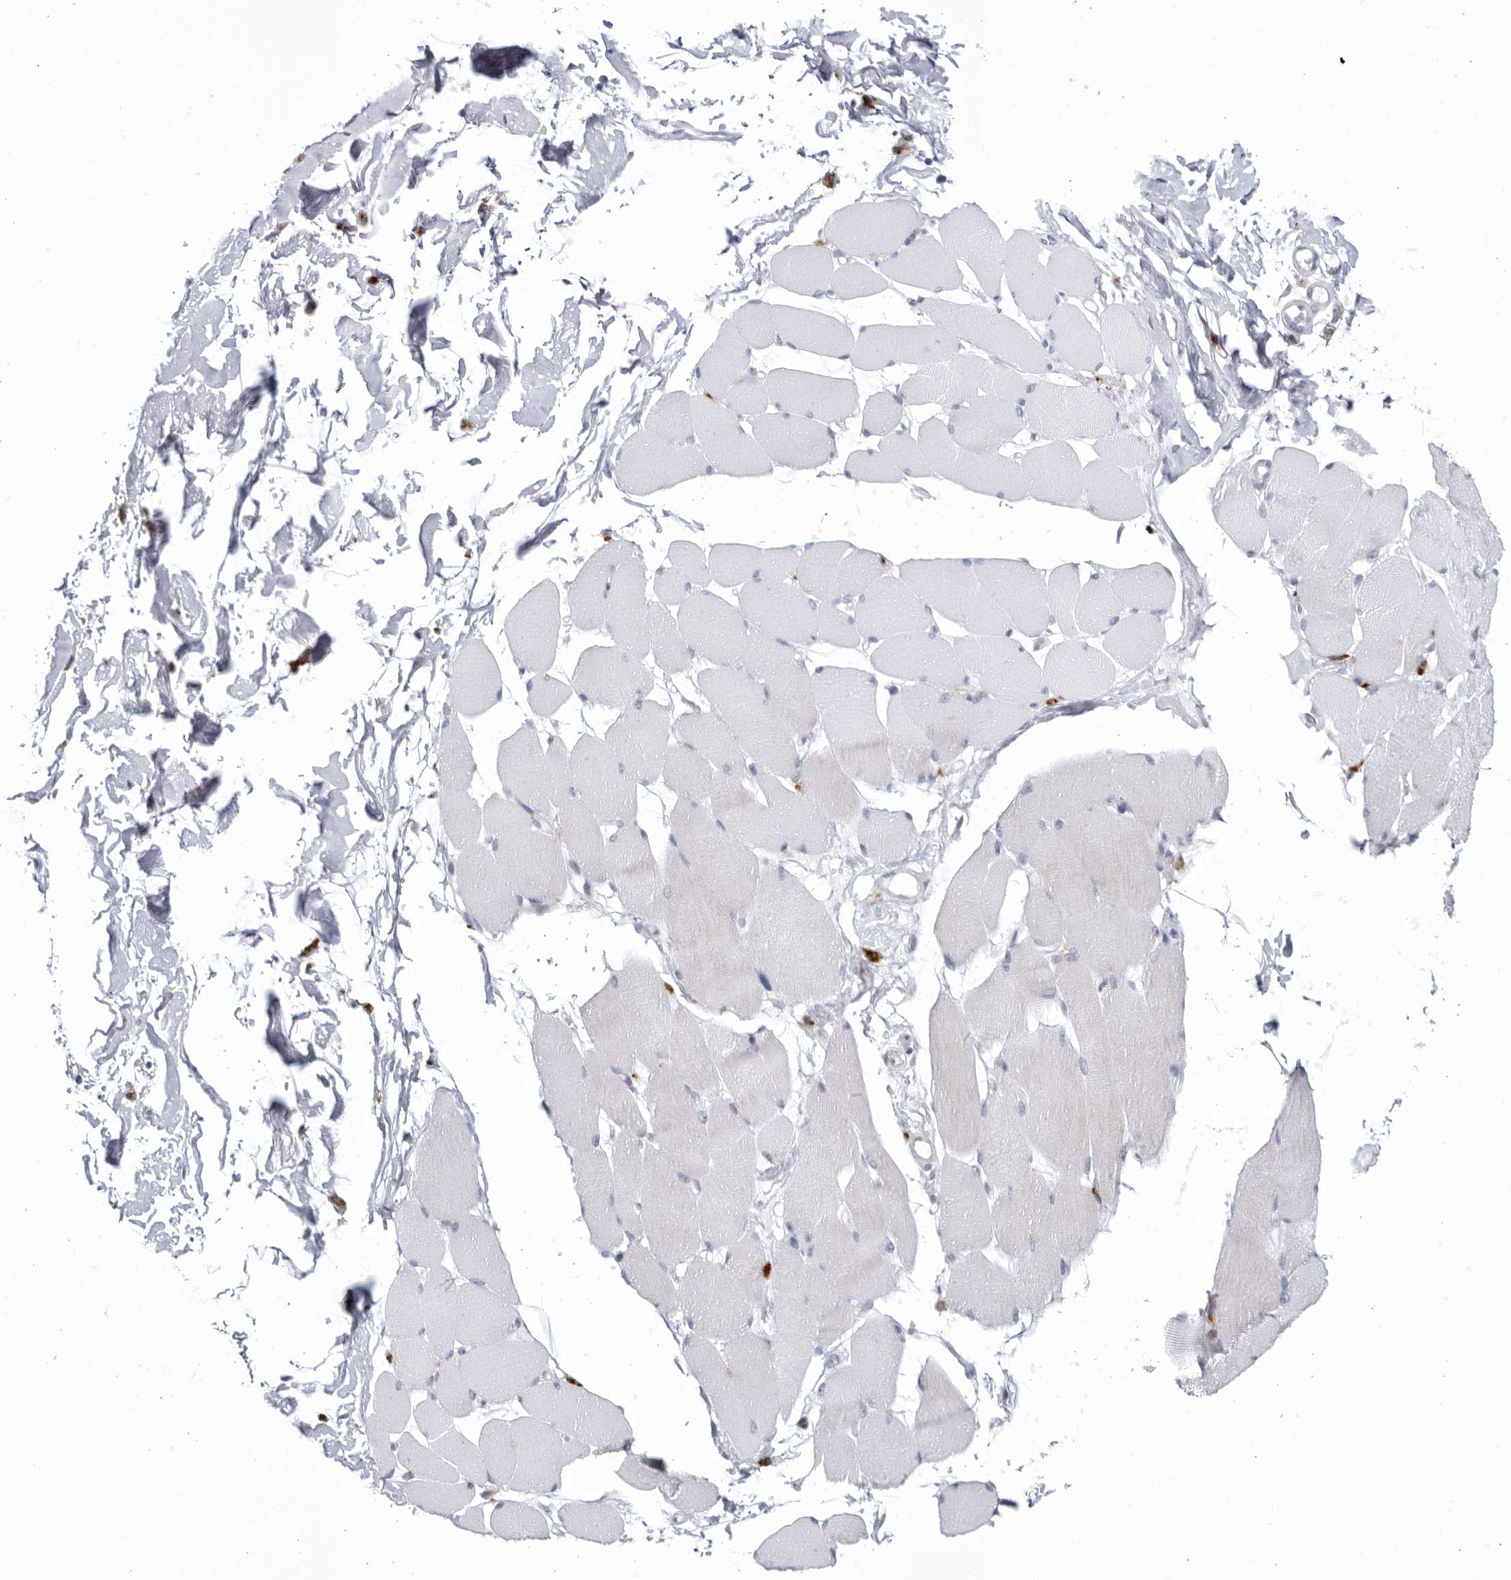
{"staining": {"intensity": "weak", "quantity": "<25%", "location": "cytoplasmic/membranous"}, "tissue": "skeletal muscle", "cell_type": "Myocytes", "image_type": "normal", "snomed": [{"axis": "morphology", "description": "Normal tissue, NOS"}, {"axis": "topography", "description": "Skin"}, {"axis": "topography", "description": "Skeletal muscle"}], "caption": "Immunohistochemistry image of benign skeletal muscle: human skeletal muscle stained with DAB shows no significant protein positivity in myocytes.", "gene": "CCDC181", "patient": {"sex": "male", "age": 83}}